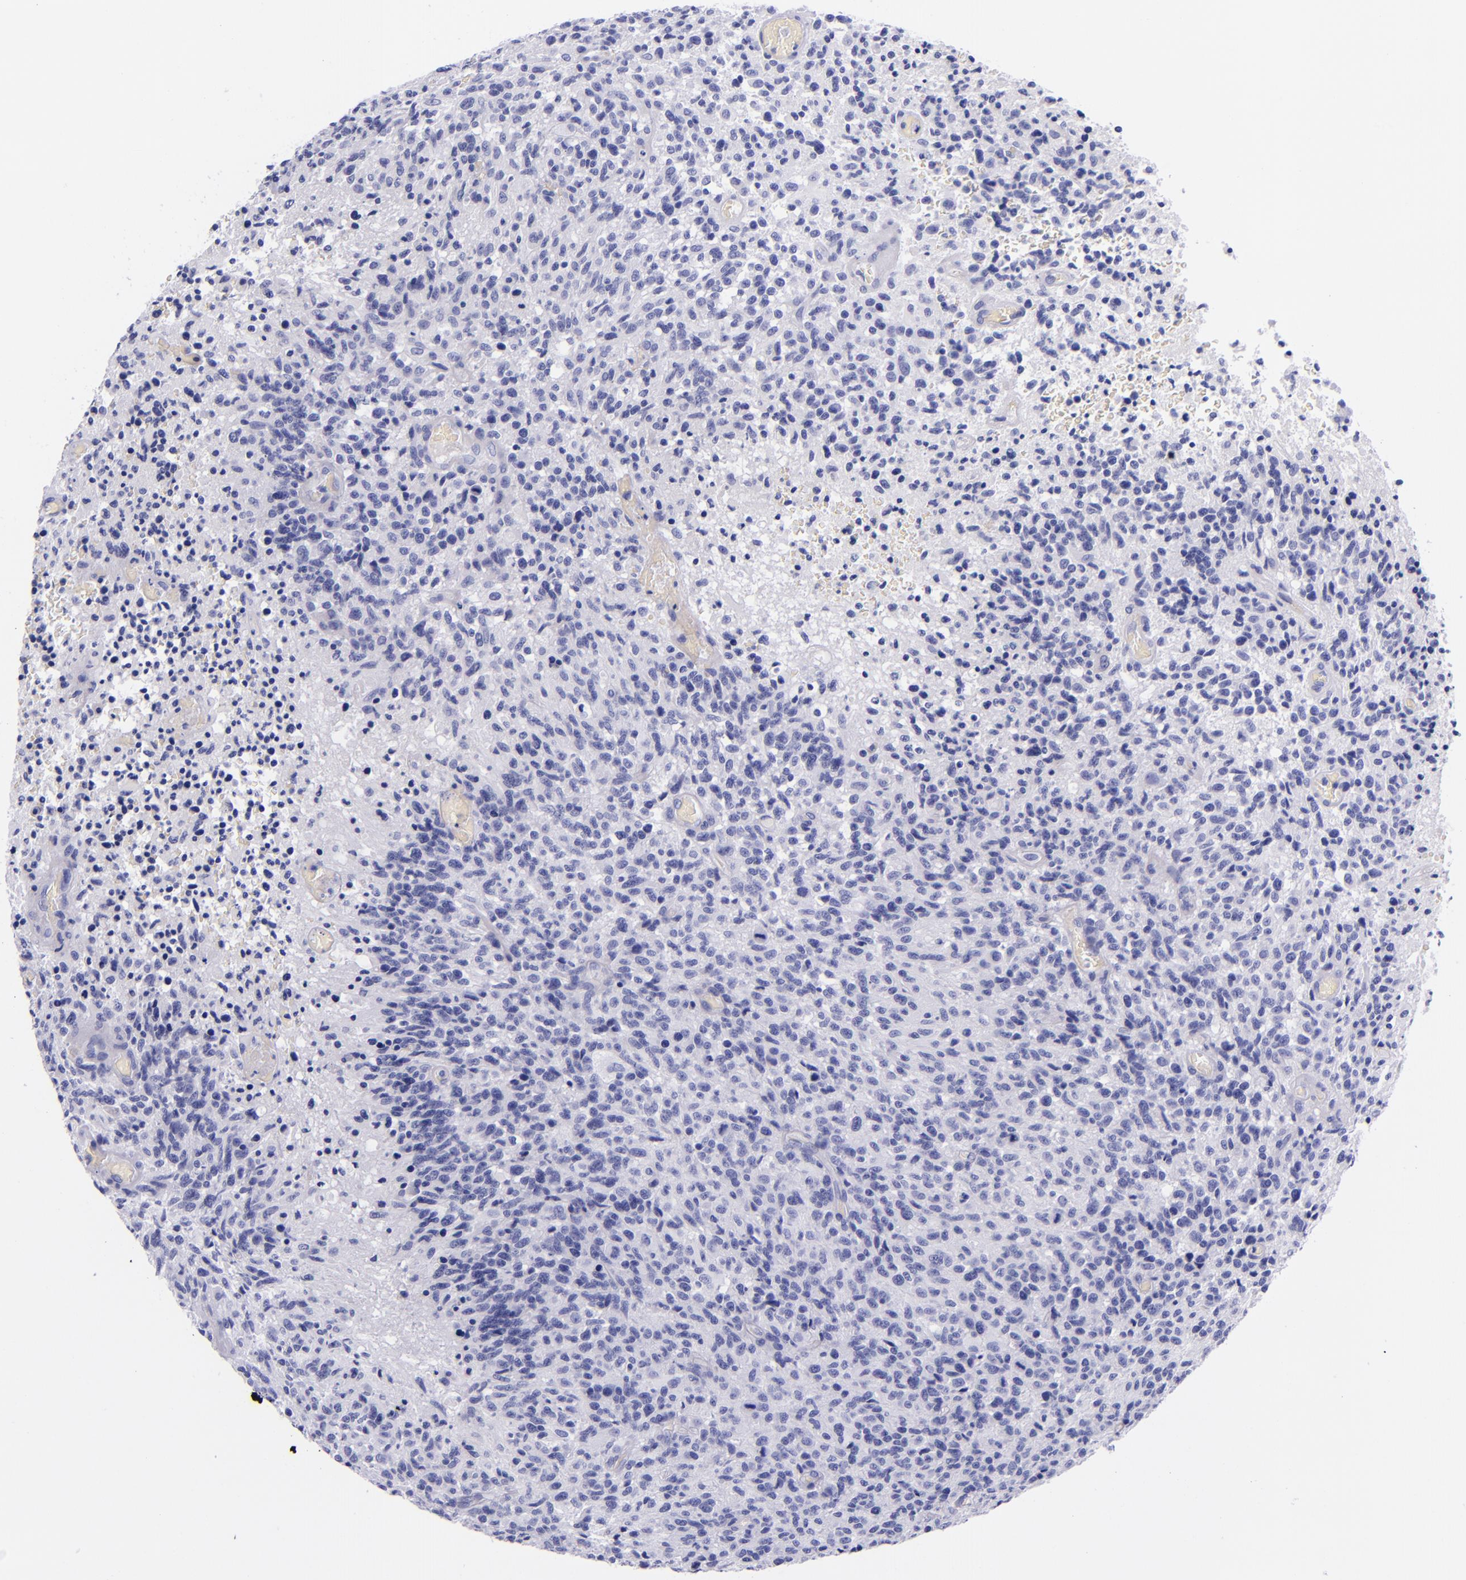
{"staining": {"intensity": "negative", "quantity": "none", "location": "none"}, "tissue": "glioma", "cell_type": "Tumor cells", "image_type": "cancer", "snomed": [{"axis": "morphology", "description": "Glioma, malignant, High grade"}, {"axis": "topography", "description": "Brain"}], "caption": "Immunohistochemistry histopathology image of human glioma stained for a protein (brown), which reveals no positivity in tumor cells.", "gene": "LAG3", "patient": {"sex": "male", "age": 36}}